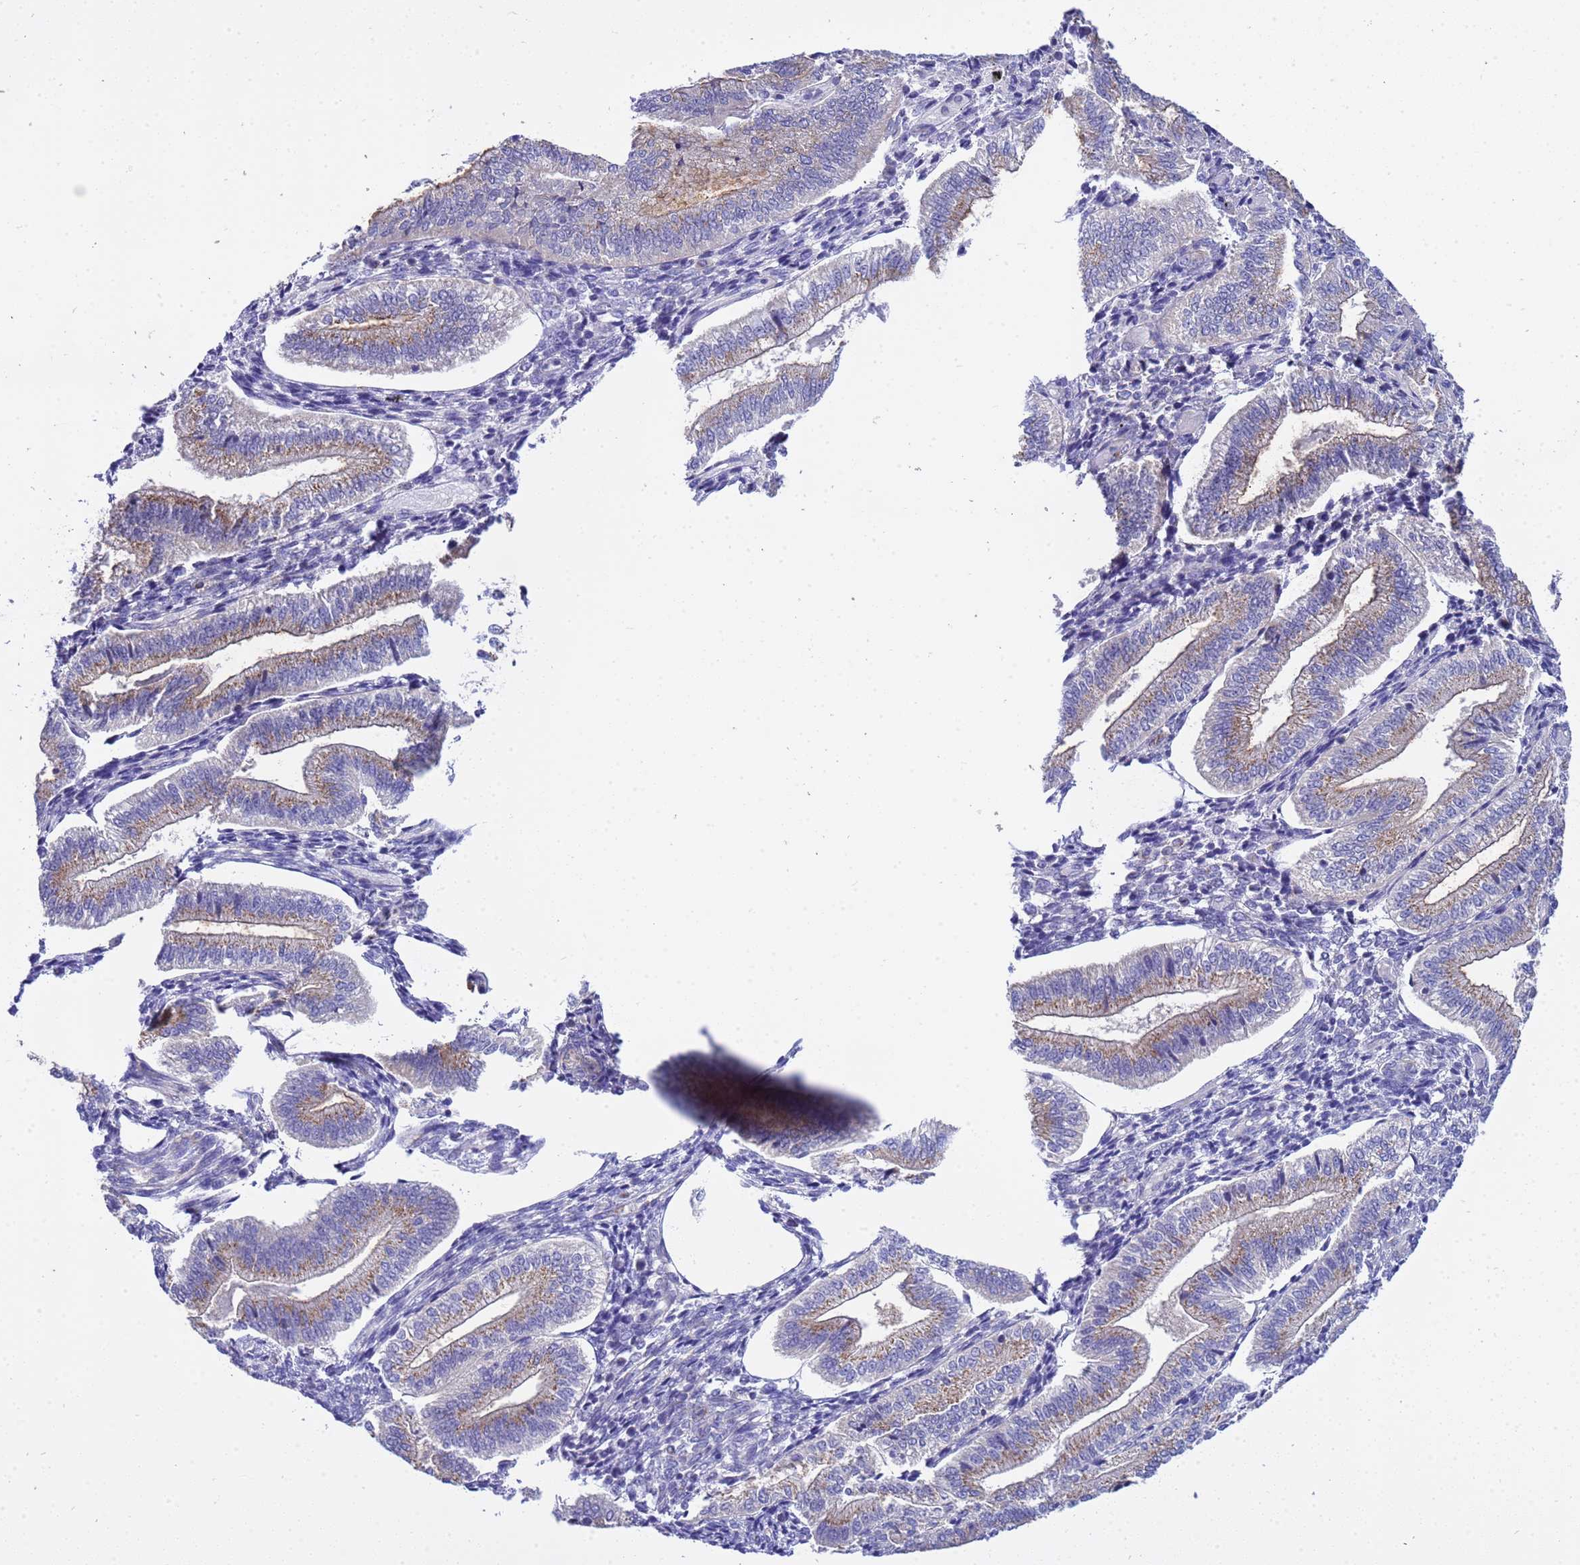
{"staining": {"intensity": "weak", "quantity": "25%-75%", "location": "cytoplasmic/membranous"}, "tissue": "endometrium", "cell_type": "Cells in endometrial stroma", "image_type": "normal", "snomed": [{"axis": "morphology", "description": "Normal tissue, NOS"}, {"axis": "topography", "description": "Endometrium"}], "caption": "Immunohistochemistry (DAB (3,3'-diaminobenzidine)) staining of unremarkable human endometrium shows weak cytoplasmic/membranous protein expression in about 25%-75% of cells in endometrial stroma.", "gene": "ANAPC1", "patient": {"sex": "female", "age": 34}}